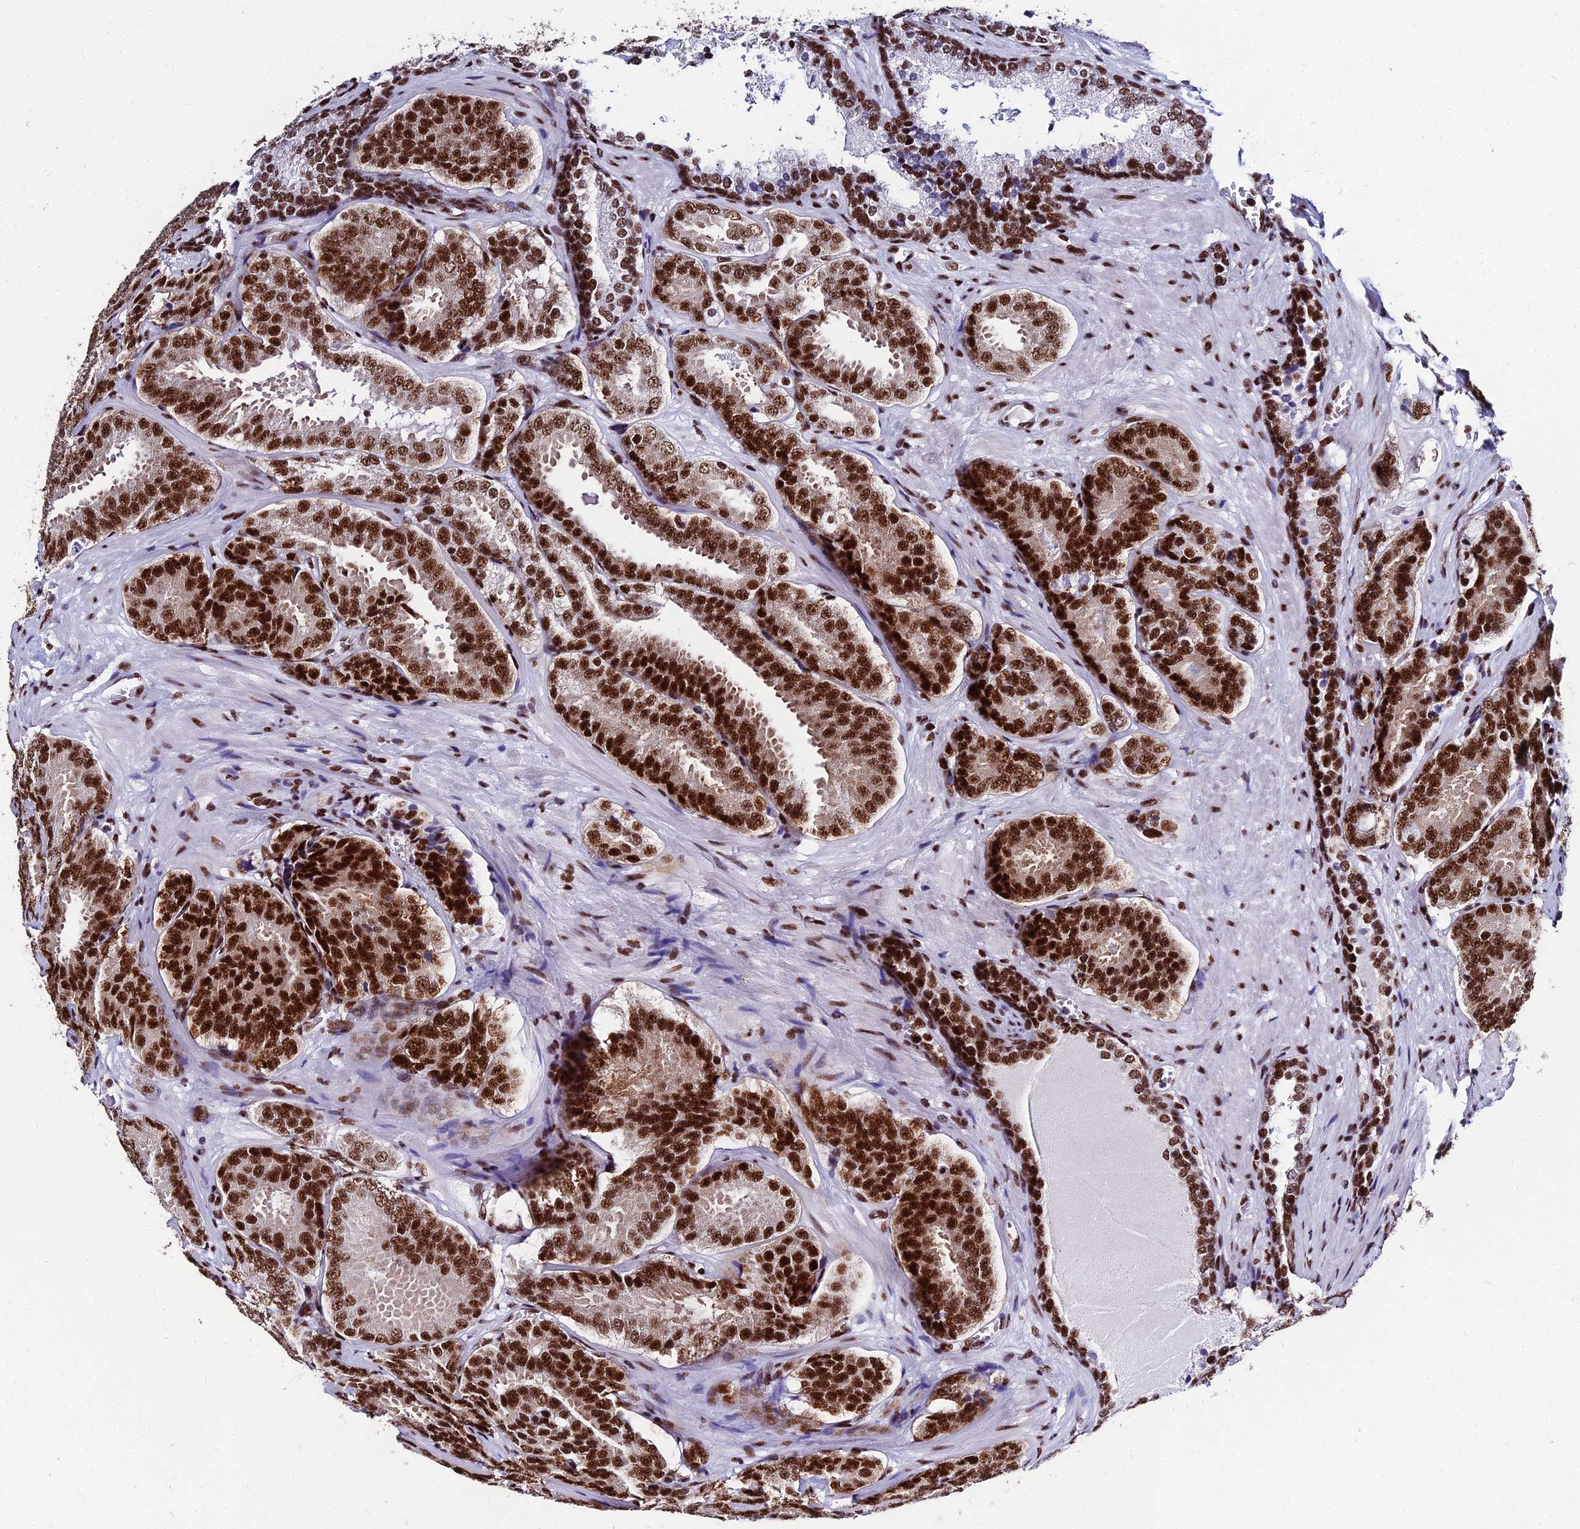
{"staining": {"intensity": "strong", "quantity": ">75%", "location": "nuclear"}, "tissue": "prostate cancer", "cell_type": "Tumor cells", "image_type": "cancer", "snomed": [{"axis": "morphology", "description": "Adenocarcinoma, High grade"}, {"axis": "topography", "description": "Prostate"}], "caption": "Immunohistochemistry image of neoplastic tissue: human prostate cancer (high-grade adenocarcinoma) stained using immunohistochemistry (IHC) demonstrates high levels of strong protein expression localized specifically in the nuclear of tumor cells, appearing as a nuclear brown color.", "gene": "HNRNPH1", "patient": {"sex": "male", "age": 63}}